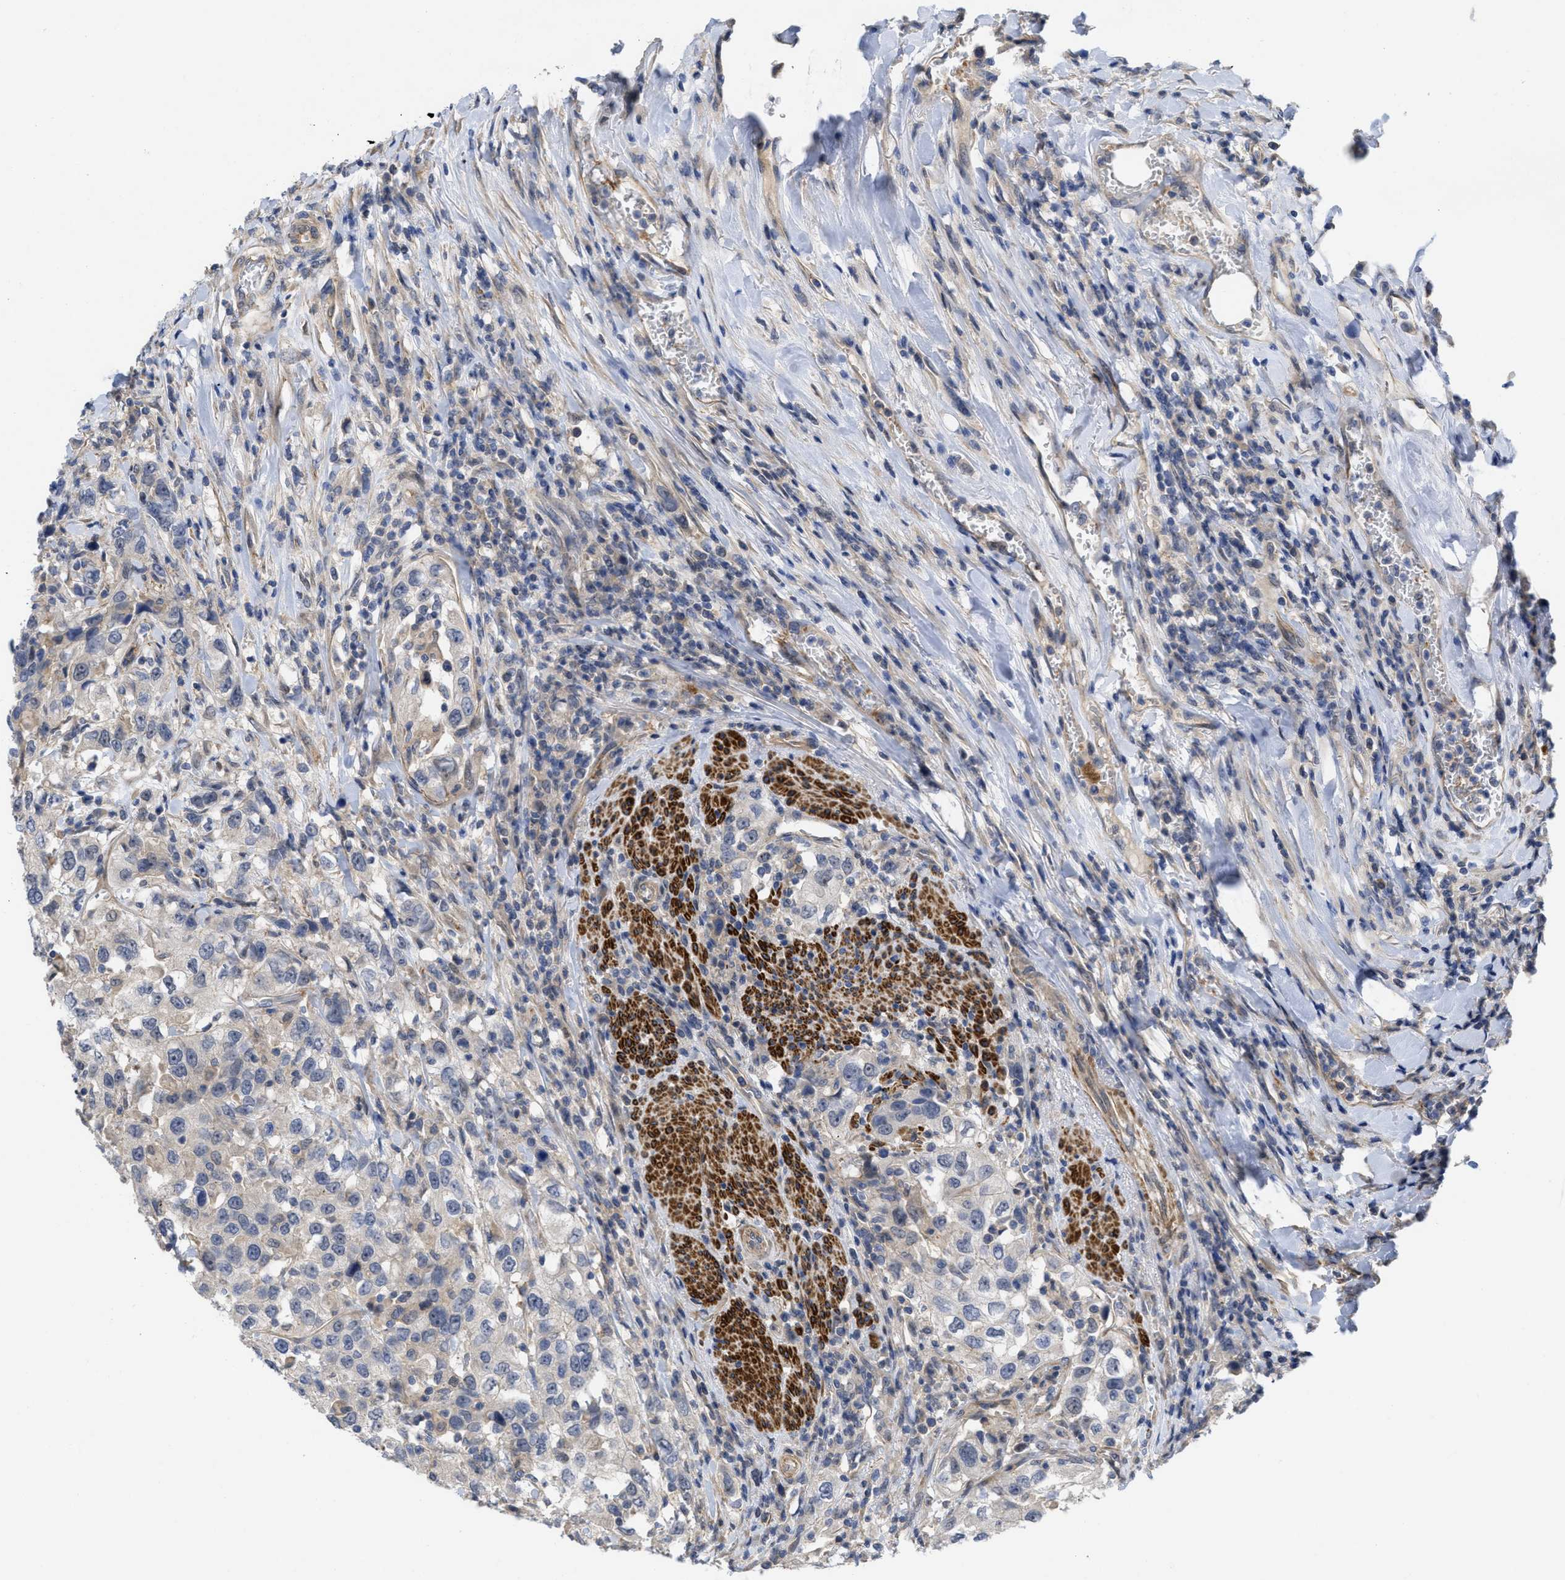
{"staining": {"intensity": "weak", "quantity": "25%-75%", "location": "cytoplasmic/membranous"}, "tissue": "urothelial cancer", "cell_type": "Tumor cells", "image_type": "cancer", "snomed": [{"axis": "morphology", "description": "Urothelial carcinoma, High grade"}, {"axis": "topography", "description": "Urinary bladder"}], "caption": "A brown stain labels weak cytoplasmic/membranous positivity of a protein in human urothelial carcinoma (high-grade) tumor cells. (IHC, brightfield microscopy, high magnification).", "gene": "ARHGEF26", "patient": {"sex": "female", "age": 80}}